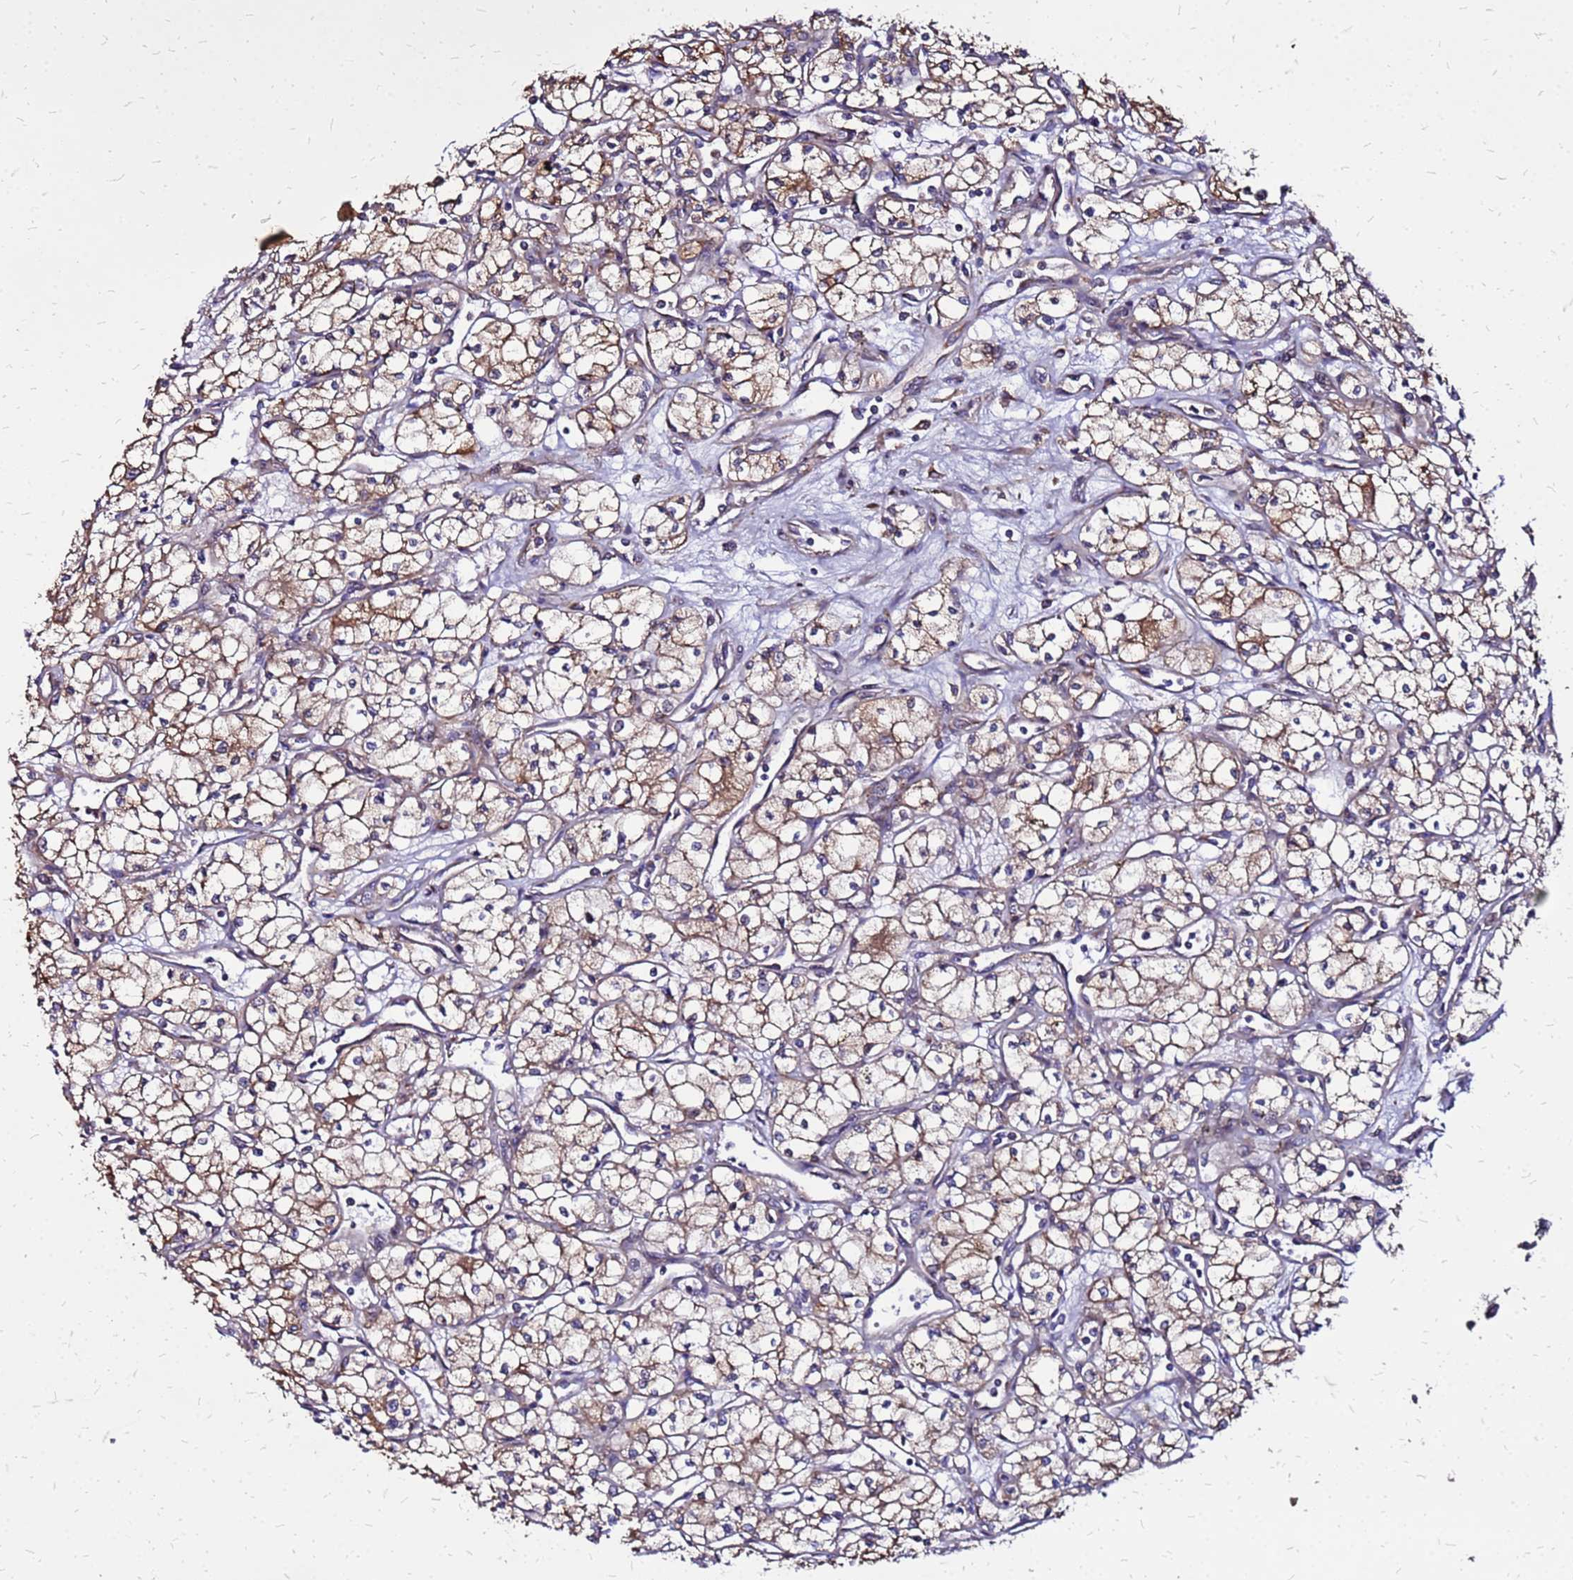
{"staining": {"intensity": "moderate", "quantity": ">75%", "location": "cytoplasmic/membranous"}, "tissue": "renal cancer", "cell_type": "Tumor cells", "image_type": "cancer", "snomed": [{"axis": "morphology", "description": "Adenocarcinoma, NOS"}, {"axis": "topography", "description": "Kidney"}], "caption": "A high-resolution photomicrograph shows IHC staining of renal cancer, which reveals moderate cytoplasmic/membranous expression in about >75% of tumor cells.", "gene": "VMO1", "patient": {"sex": "male", "age": 59}}